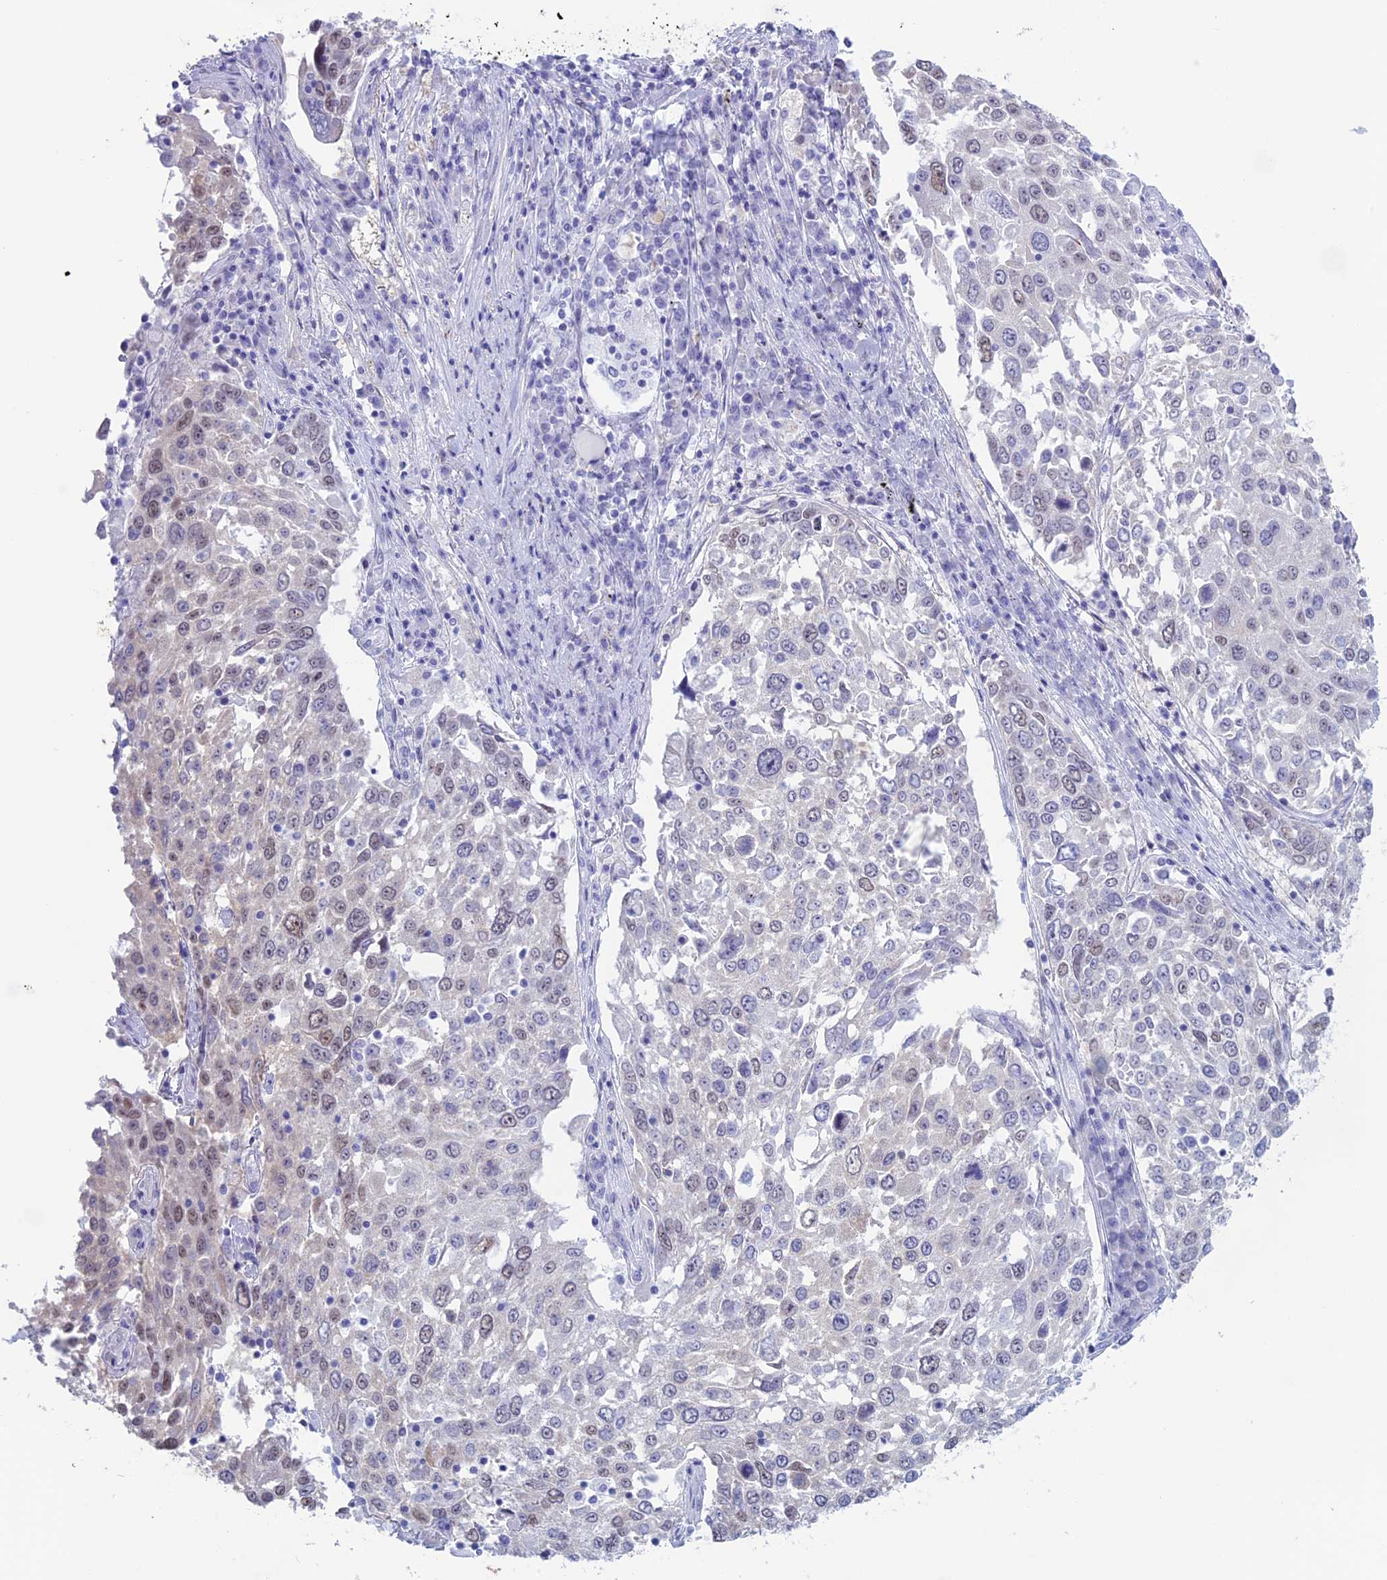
{"staining": {"intensity": "weak", "quantity": "<25%", "location": "nuclear"}, "tissue": "lung cancer", "cell_type": "Tumor cells", "image_type": "cancer", "snomed": [{"axis": "morphology", "description": "Squamous cell carcinoma, NOS"}, {"axis": "topography", "description": "Lung"}], "caption": "A high-resolution histopathology image shows immunohistochemistry (IHC) staining of lung cancer (squamous cell carcinoma), which displays no significant expression in tumor cells. Brightfield microscopy of immunohistochemistry (IHC) stained with DAB (3,3'-diaminobenzidine) (brown) and hematoxylin (blue), captured at high magnification.", "gene": "LHFPL2", "patient": {"sex": "male", "age": 65}}